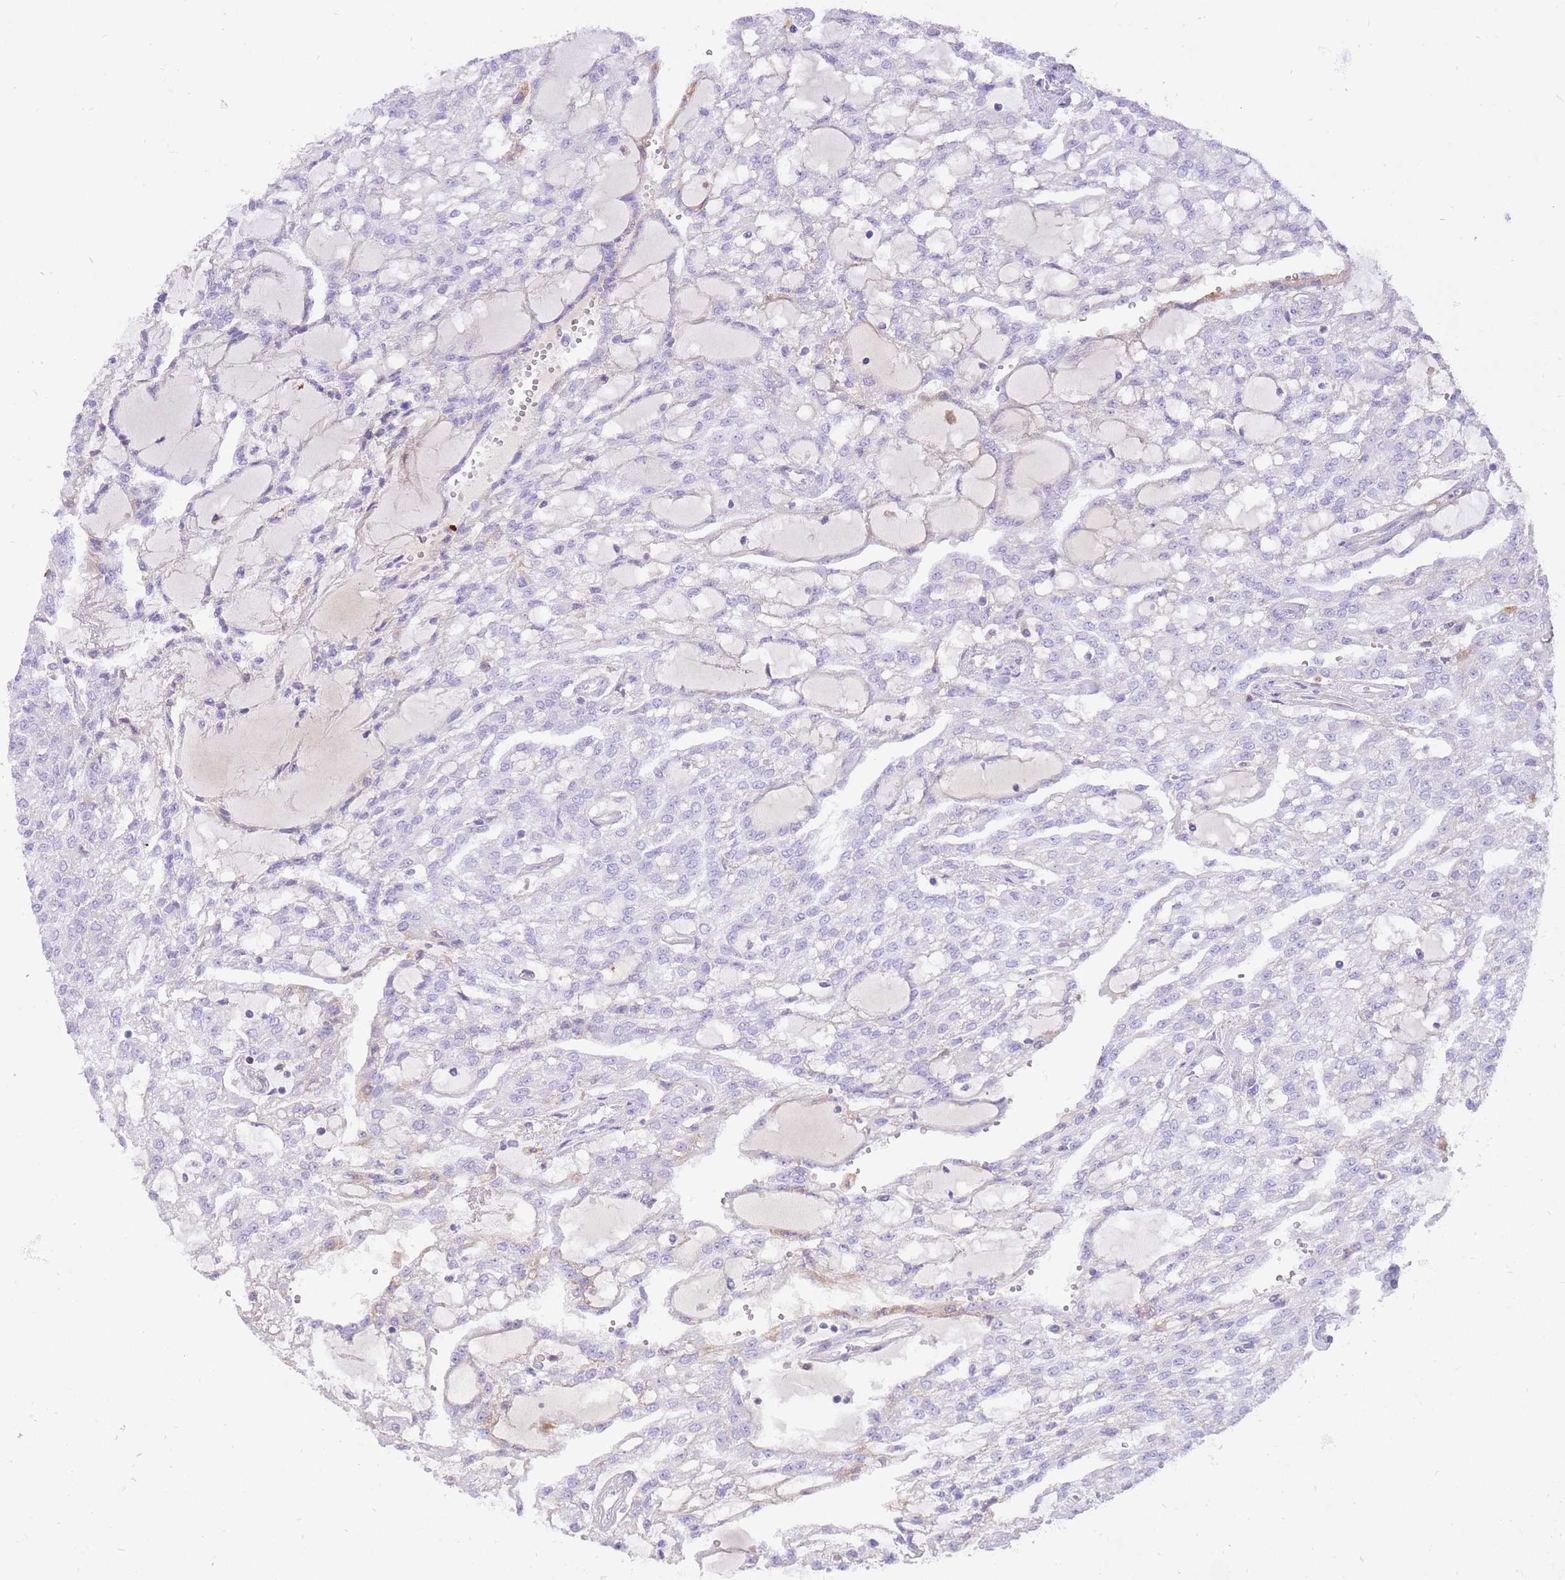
{"staining": {"intensity": "negative", "quantity": "none", "location": "none"}, "tissue": "renal cancer", "cell_type": "Tumor cells", "image_type": "cancer", "snomed": [{"axis": "morphology", "description": "Adenocarcinoma, NOS"}, {"axis": "topography", "description": "Kidney"}], "caption": "IHC image of neoplastic tissue: human renal cancer (adenocarcinoma) stained with DAB reveals no significant protein staining in tumor cells.", "gene": "HRG", "patient": {"sex": "male", "age": 63}}